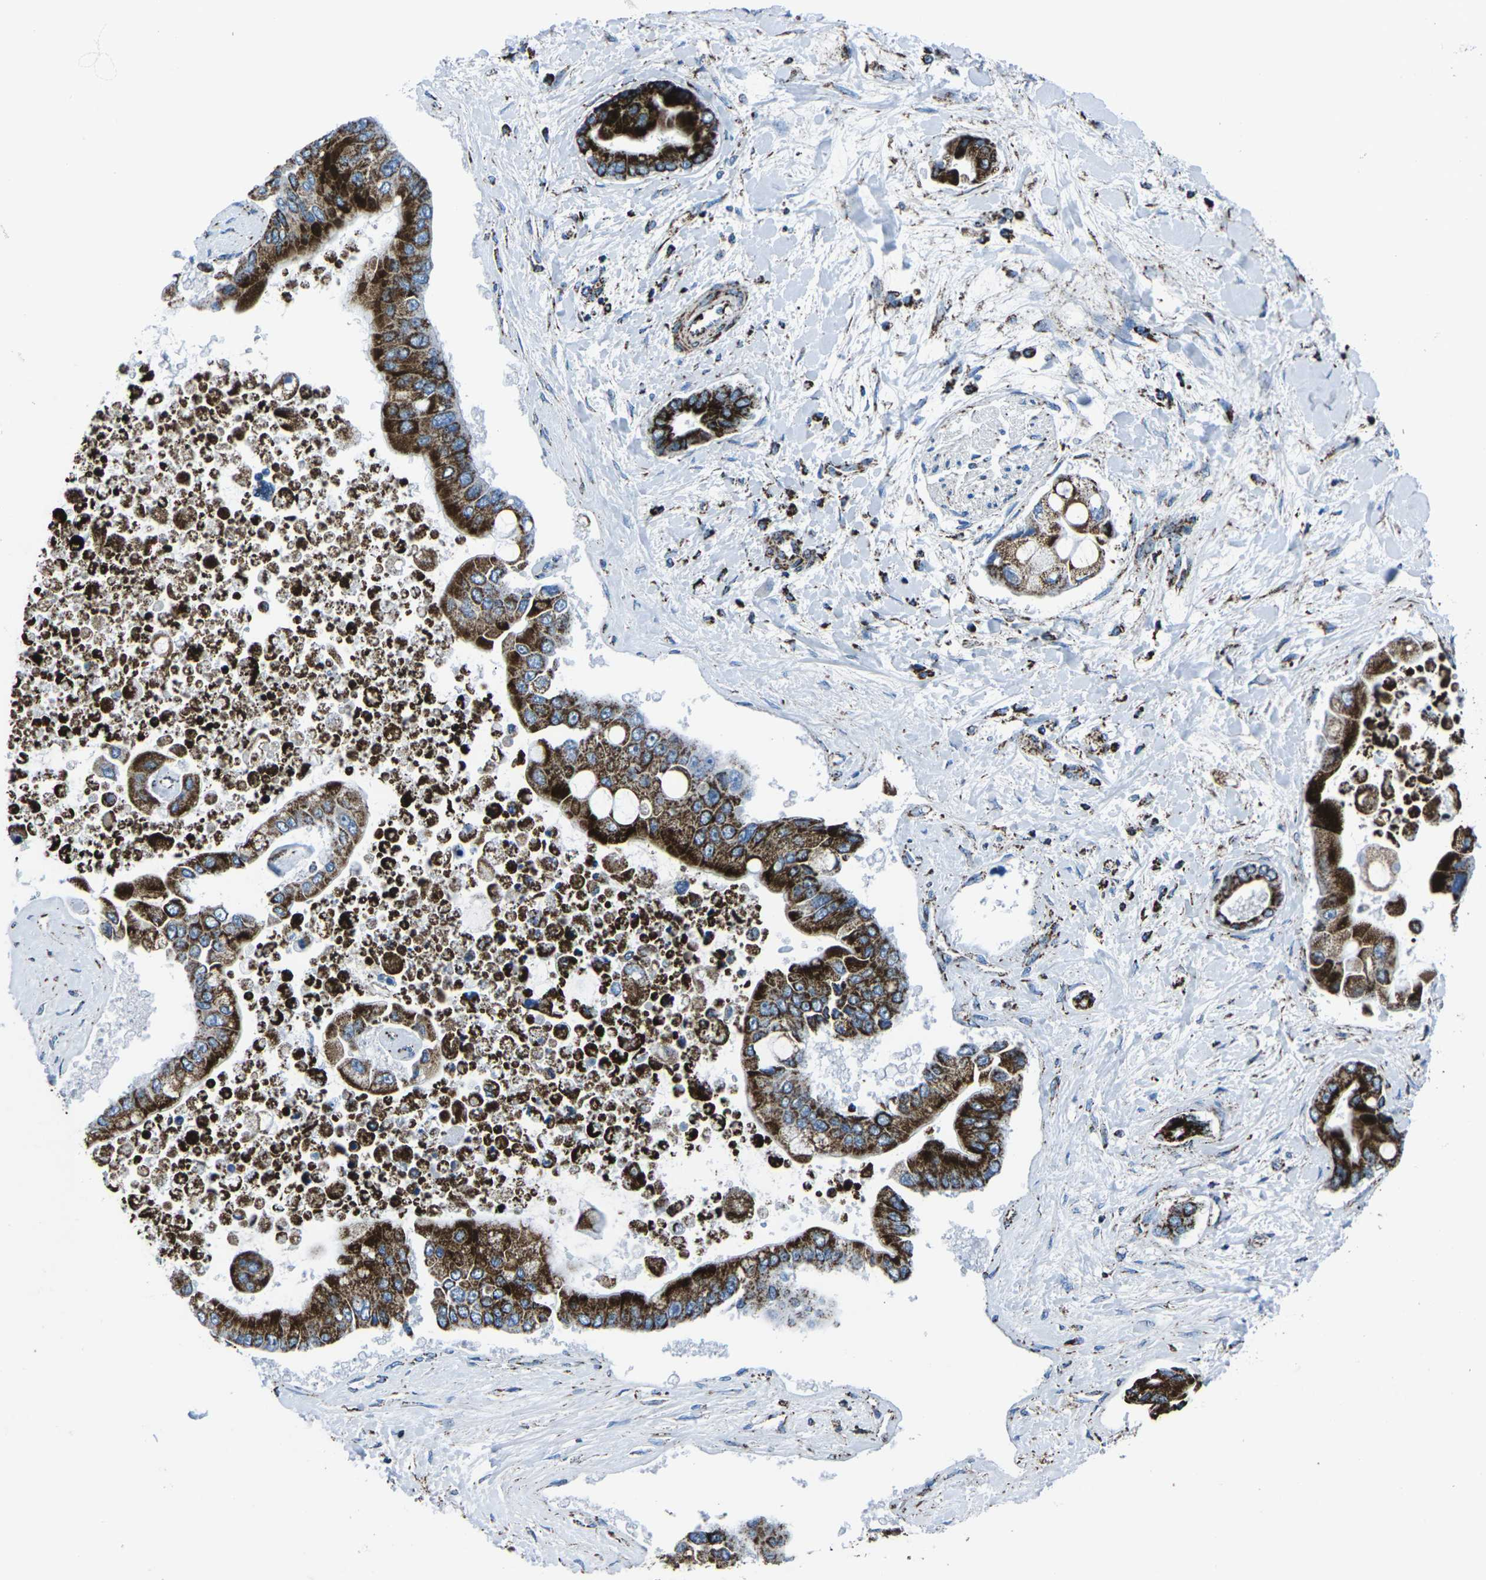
{"staining": {"intensity": "strong", "quantity": ">75%", "location": "cytoplasmic/membranous"}, "tissue": "liver cancer", "cell_type": "Tumor cells", "image_type": "cancer", "snomed": [{"axis": "morphology", "description": "Cholangiocarcinoma"}, {"axis": "topography", "description": "Liver"}], "caption": "Liver cholangiocarcinoma stained with a brown dye exhibits strong cytoplasmic/membranous positive staining in approximately >75% of tumor cells.", "gene": "MT-CO2", "patient": {"sex": "male", "age": 50}}